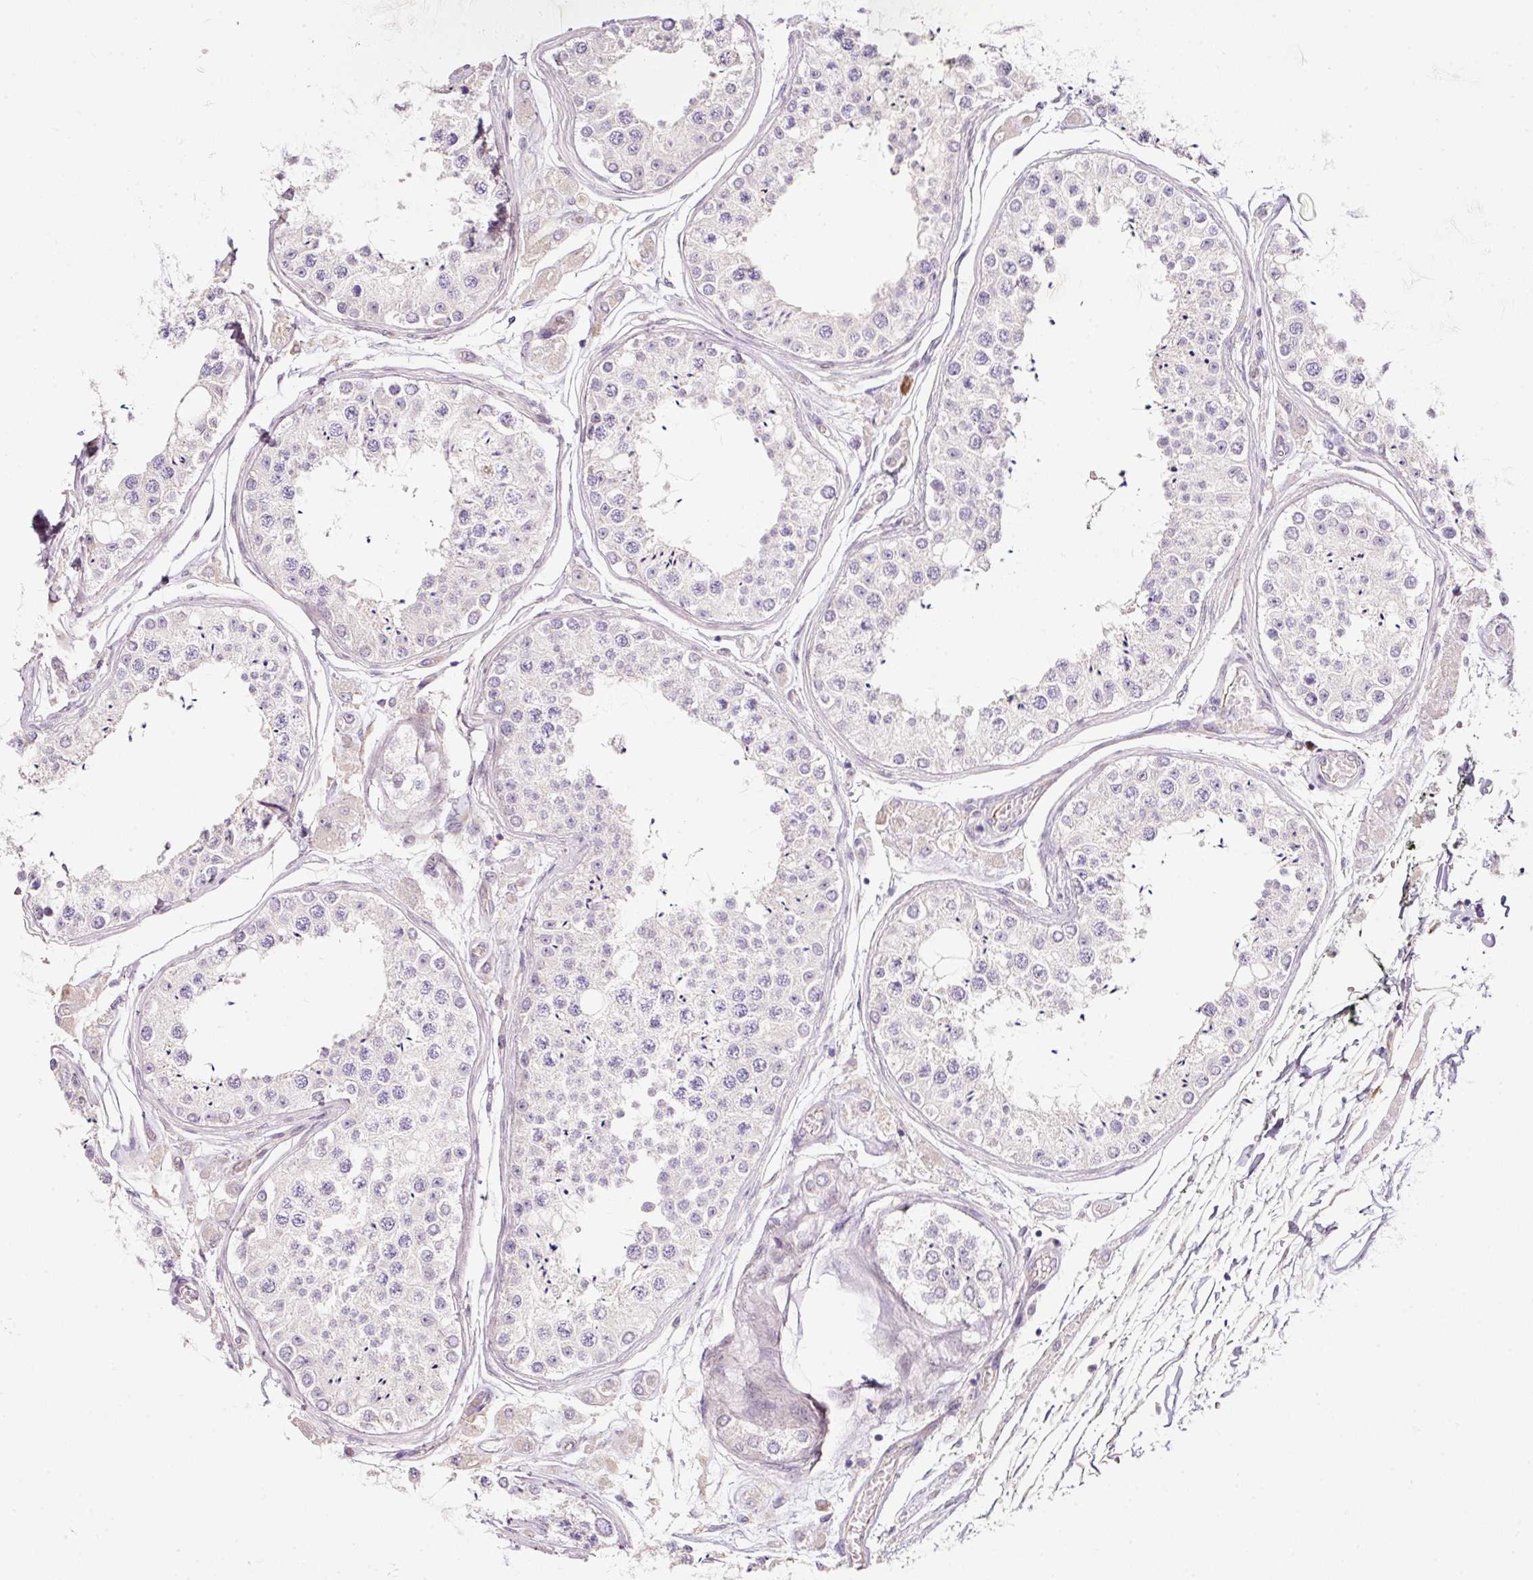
{"staining": {"intensity": "negative", "quantity": "none", "location": "none"}, "tissue": "testis", "cell_type": "Cells in seminiferous ducts", "image_type": "normal", "snomed": [{"axis": "morphology", "description": "Normal tissue, NOS"}, {"axis": "topography", "description": "Testis"}], "caption": "IHC histopathology image of normal testis stained for a protein (brown), which shows no positivity in cells in seminiferous ducts. (DAB (3,3'-diaminobenzidine) immunohistochemistry, high magnification).", "gene": "NBPF11", "patient": {"sex": "male", "age": 25}}